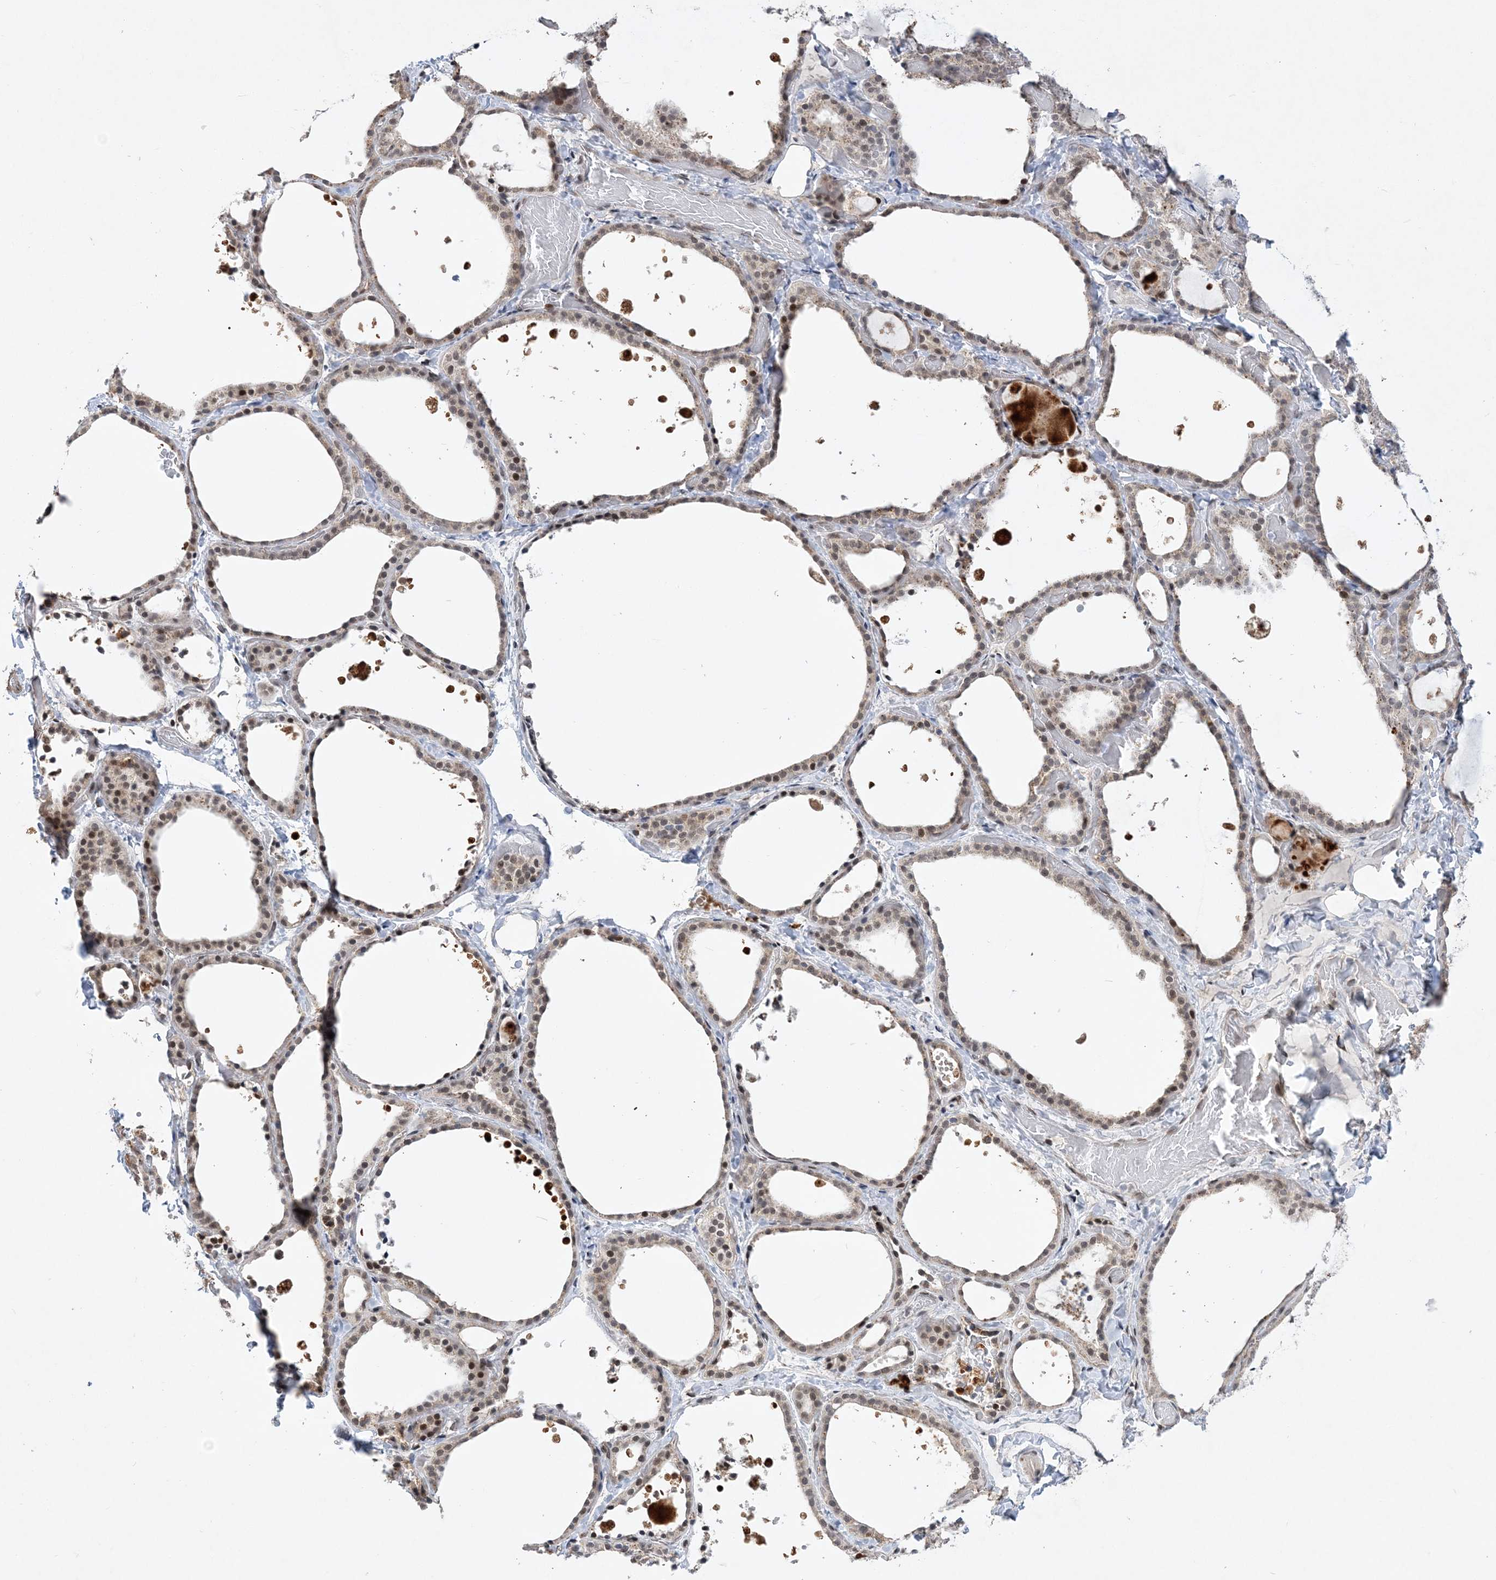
{"staining": {"intensity": "moderate", "quantity": ">75%", "location": "nuclear"}, "tissue": "thyroid gland", "cell_type": "Glandular cells", "image_type": "normal", "snomed": [{"axis": "morphology", "description": "Normal tissue, NOS"}, {"axis": "topography", "description": "Thyroid gland"}], "caption": "Approximately >75% of glandular cells in unremarkable thyroid gland reveal moderate nuclear protein expression as visualized by brown immunohistochemical staining.", "gene": "WAC", "patient": {"sex": "female", "age": 44}}